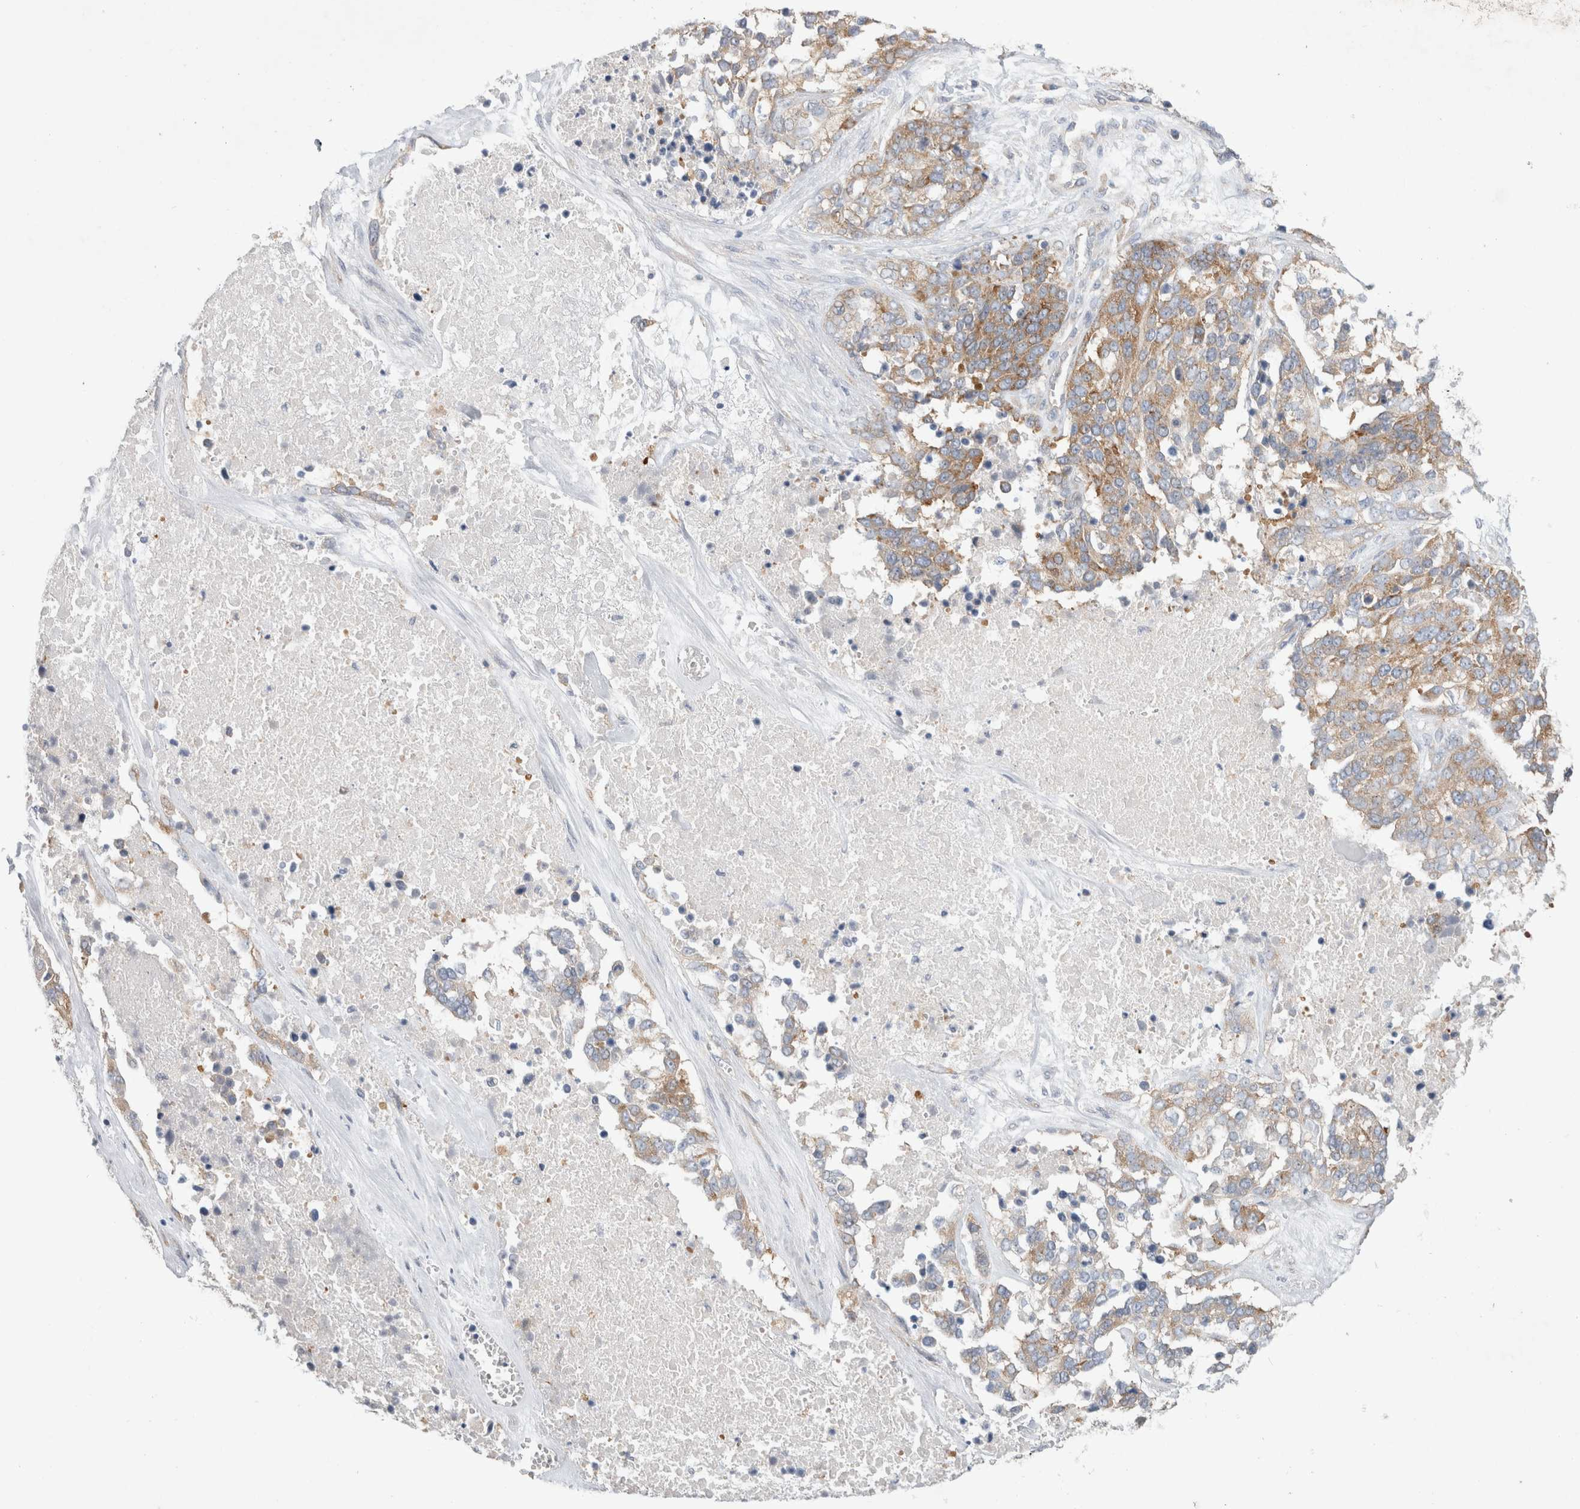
{"staining": {"intensity": "moderate", "quantity": ">75%", "location": "cytoplasmic/membranous"}, "tissue": "ovarian cancer", "cell_type": "Tumor cells", "image_type": "cancer", "snomed": [{"axis": "morphology", "description": "Cystadenocarcinoma, serous, NOS"}, {"axis": "topography", "description": "Ovary"}], "caption": "Immunohistochemical staining of ovarian cancer (serous cystadenocarcinoma) shows medium levels of moderate cytoplasmic/membranous staining in about >75% of tumor cells.", "gene": "ZNF23", "patient": {"sex": "female", "age": 44}}